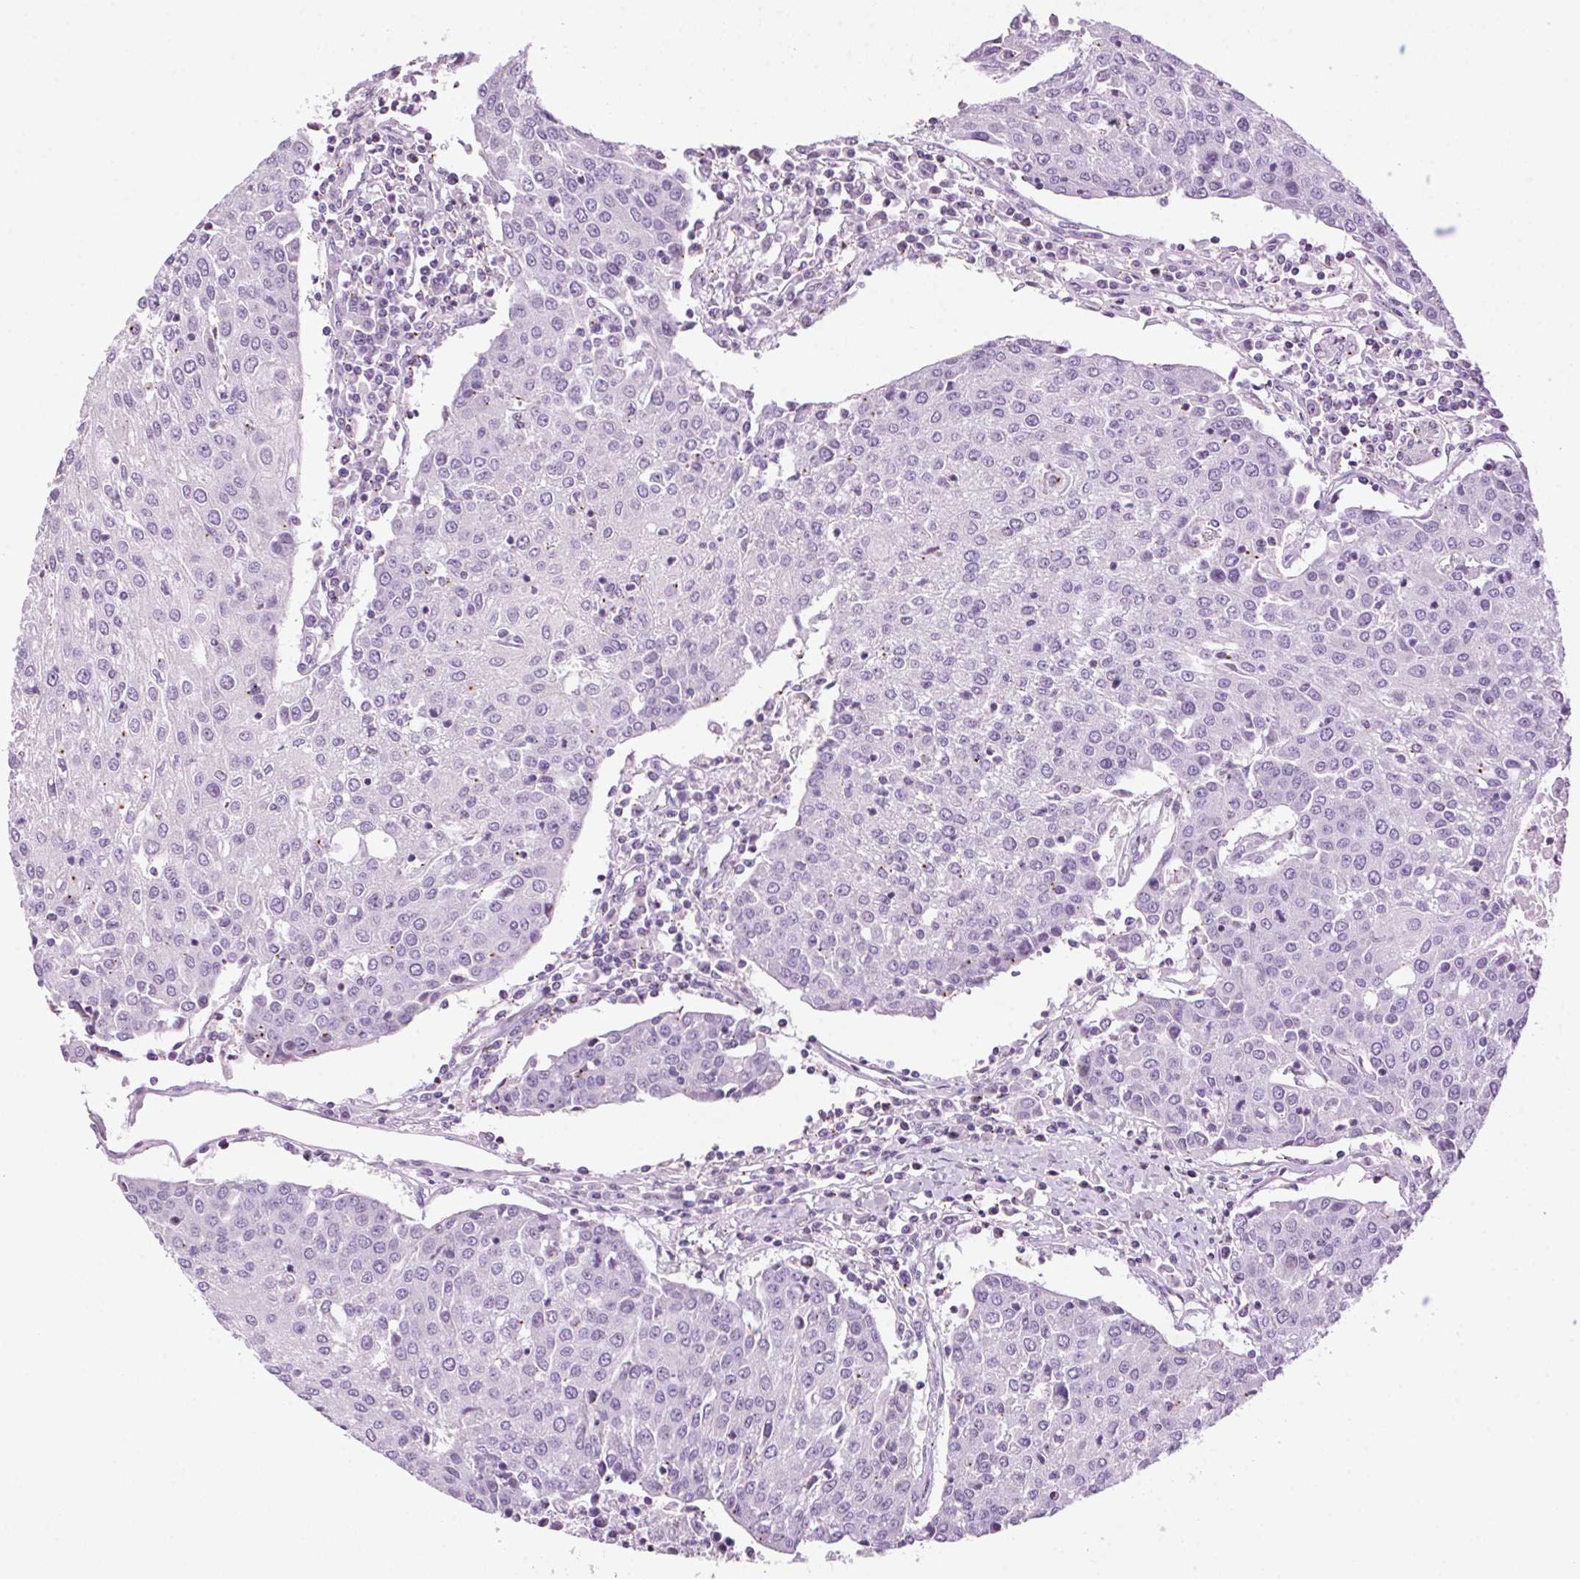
{"staining": {"intensity": "negative", "quantity": "none", "location": "none"}, "tissue": "urothelial cancer", "cell_type": "Tumor cells", "image_type": "cancer", "snomed": [{"axis": "morphology", "description": "Urothelial carcinoma, High grade"}, {"axis": "topography", "description": "Urinary bladder"}], "caption": "This photomicrograph is of urothelial carcinoma (high-grade) stained with immunohistochemistry to label a protein in brown with the nuclei are counter-stained blue. There is no positivity in tumor cells. The staining is performed using DAB brown chromogen with nuclei counter-stained in using hematoxylin.", "gene": "TMEM88B", "patient": {"sex": "female", "age": 85}}